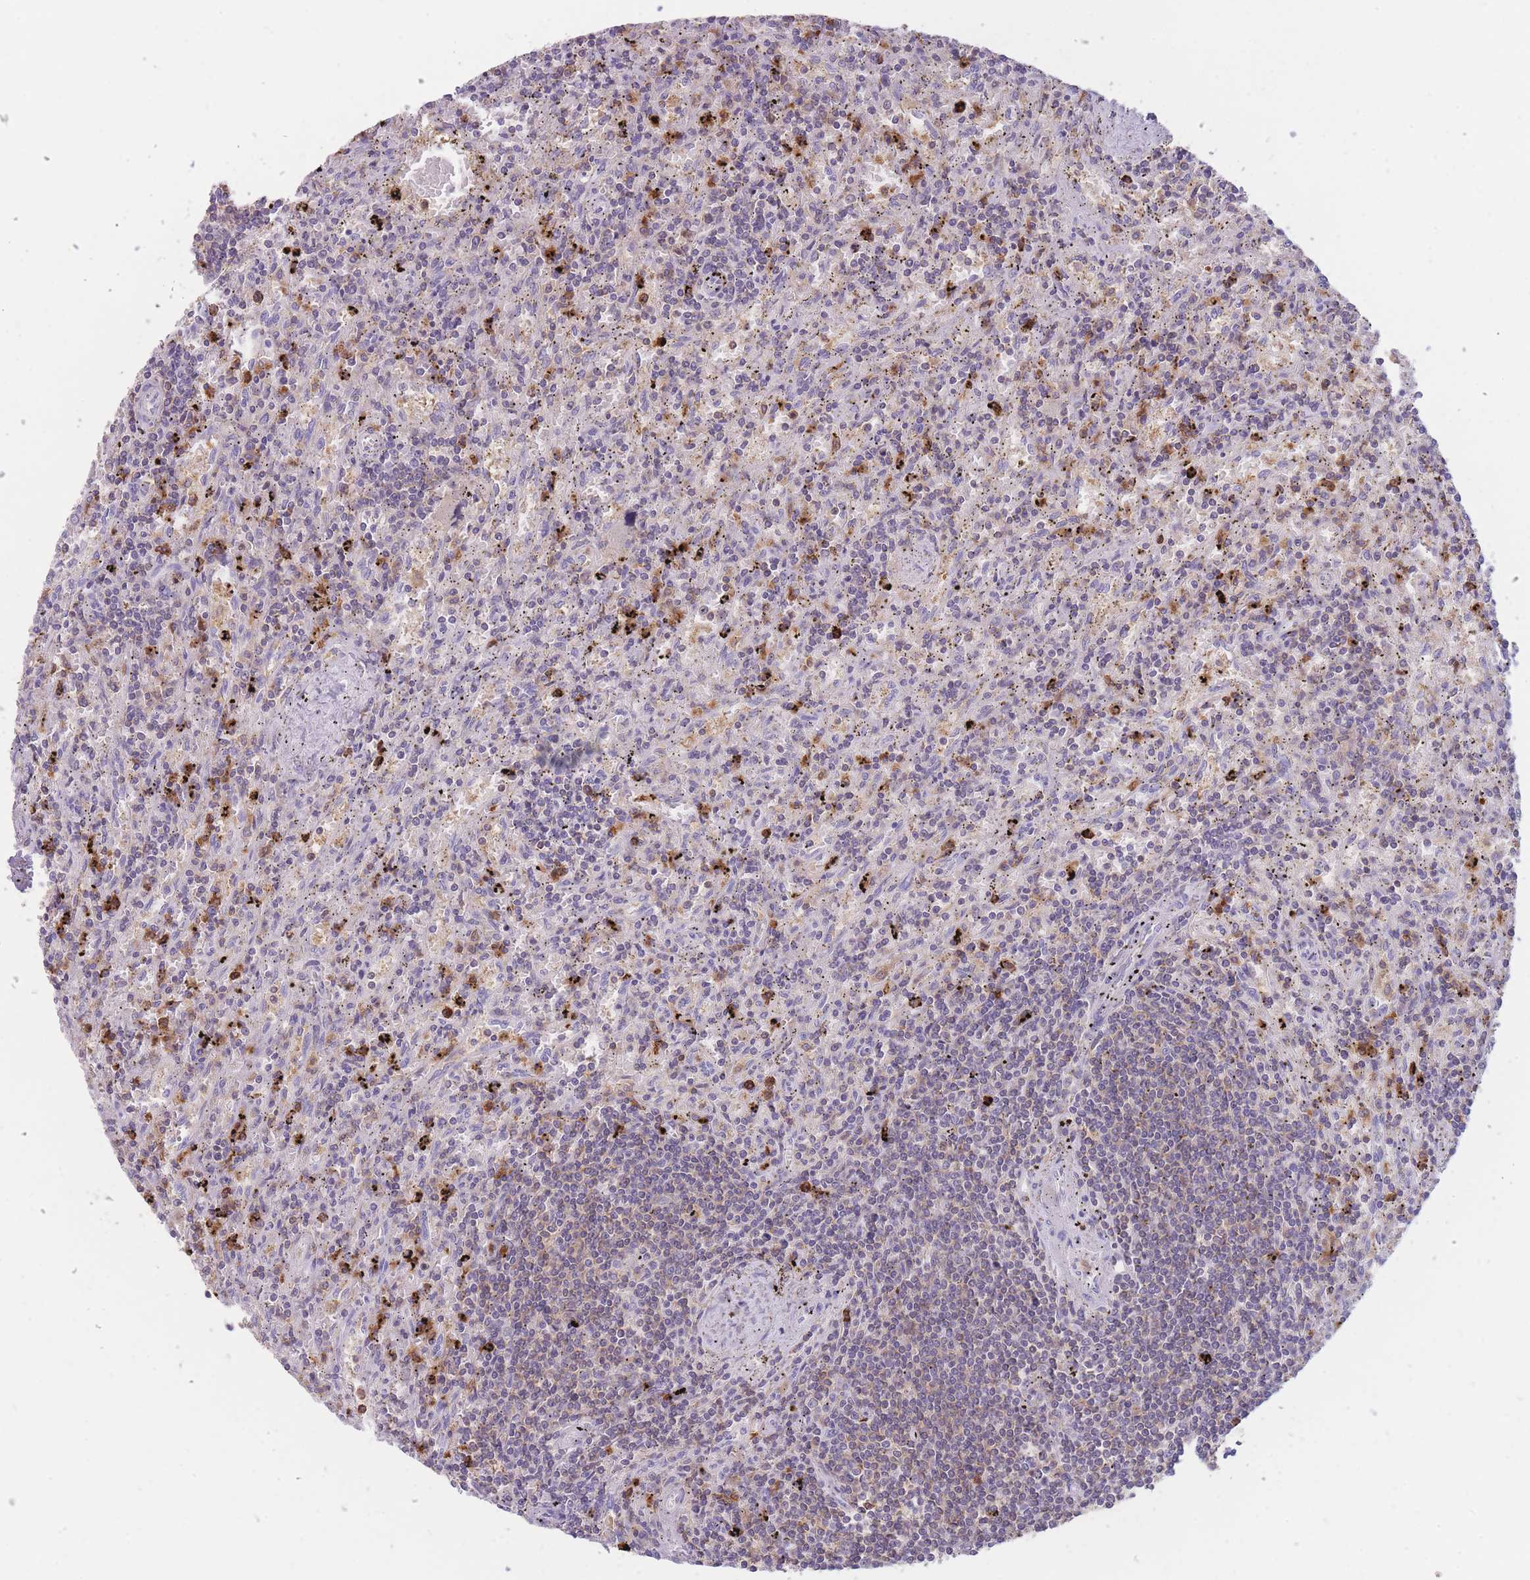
{"staining": {"intensity": "weak", "quantity": "<25%", "location": "cytoplasmic/membranous"}, "tissue": "lymphoma", "cell_type": "Tumor cells", "image_type": "cancer", "snomed": [{"axis": "morphology", "description": "Malignant lymphoma, non-Hodgkin's type, Low grade"}, {"axis": "topography", "description": "Spleen"}], "caption": "Immunohistochemistry of human lymphoma displays no expression in tumor cells.", "gene": "ST3GAL4", "patient": {"sex": "male", "age": 76}}